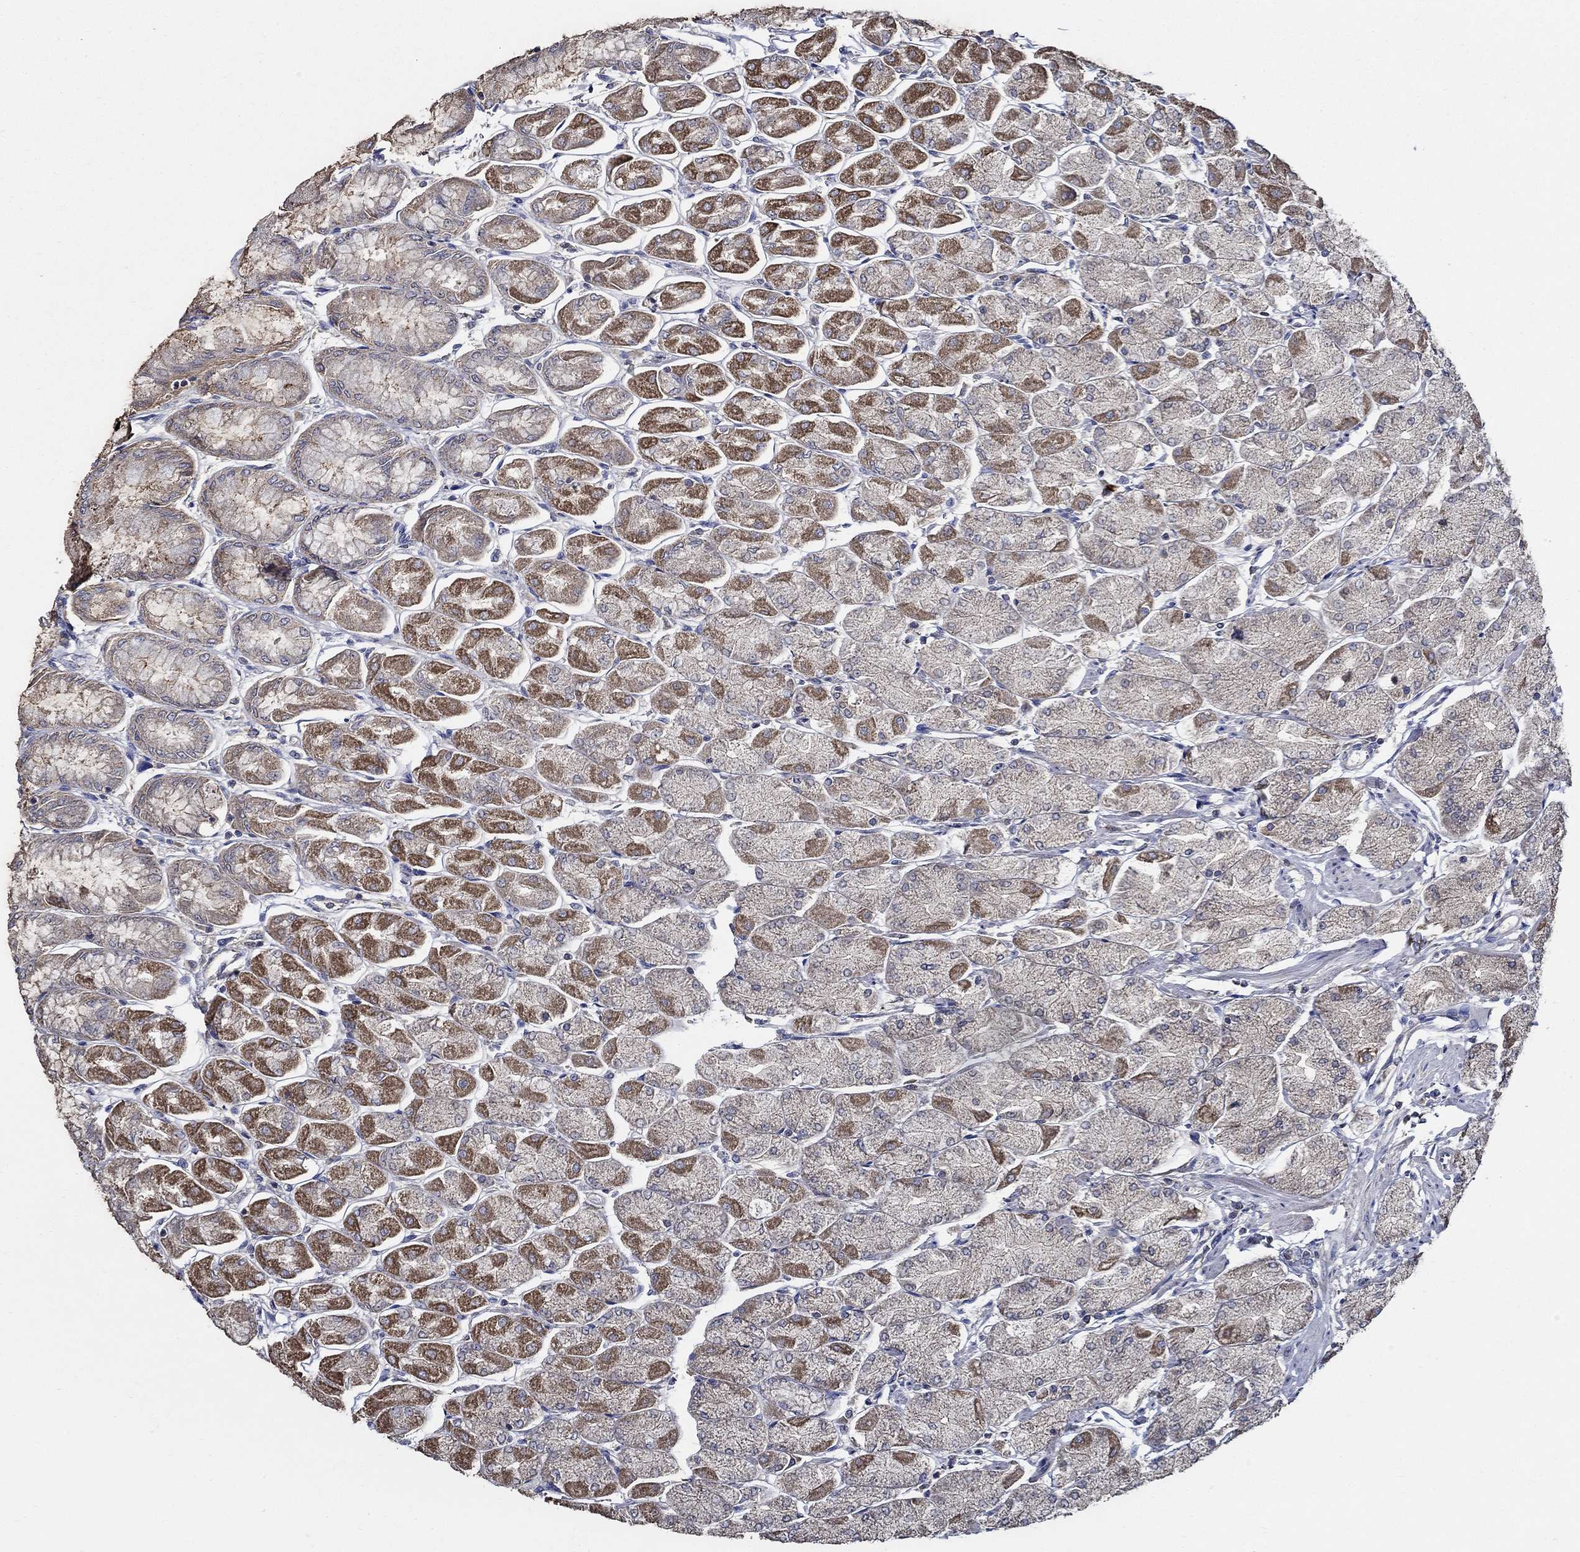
{"staining": {"intensity": "strong", "quantity": "25%-75%", "location": "cytoplasmic/membranous"}, "tissue": "stomach", "cell_type": "Glandular cells", "image_type": "normal", "snomed": [{"axis": "morphology", "description": "Normal tissue, NOS"}, {"axis": "topography", "description": "Stomach, upper"}], "caption": "Brown immunohistochemical staining in benign stomach displays strong cytoplasmic/membranous expression in about 25%-75% of glandular cells.", "gene": "WDR53", "patient": {"sex": "male", "age": 60}}